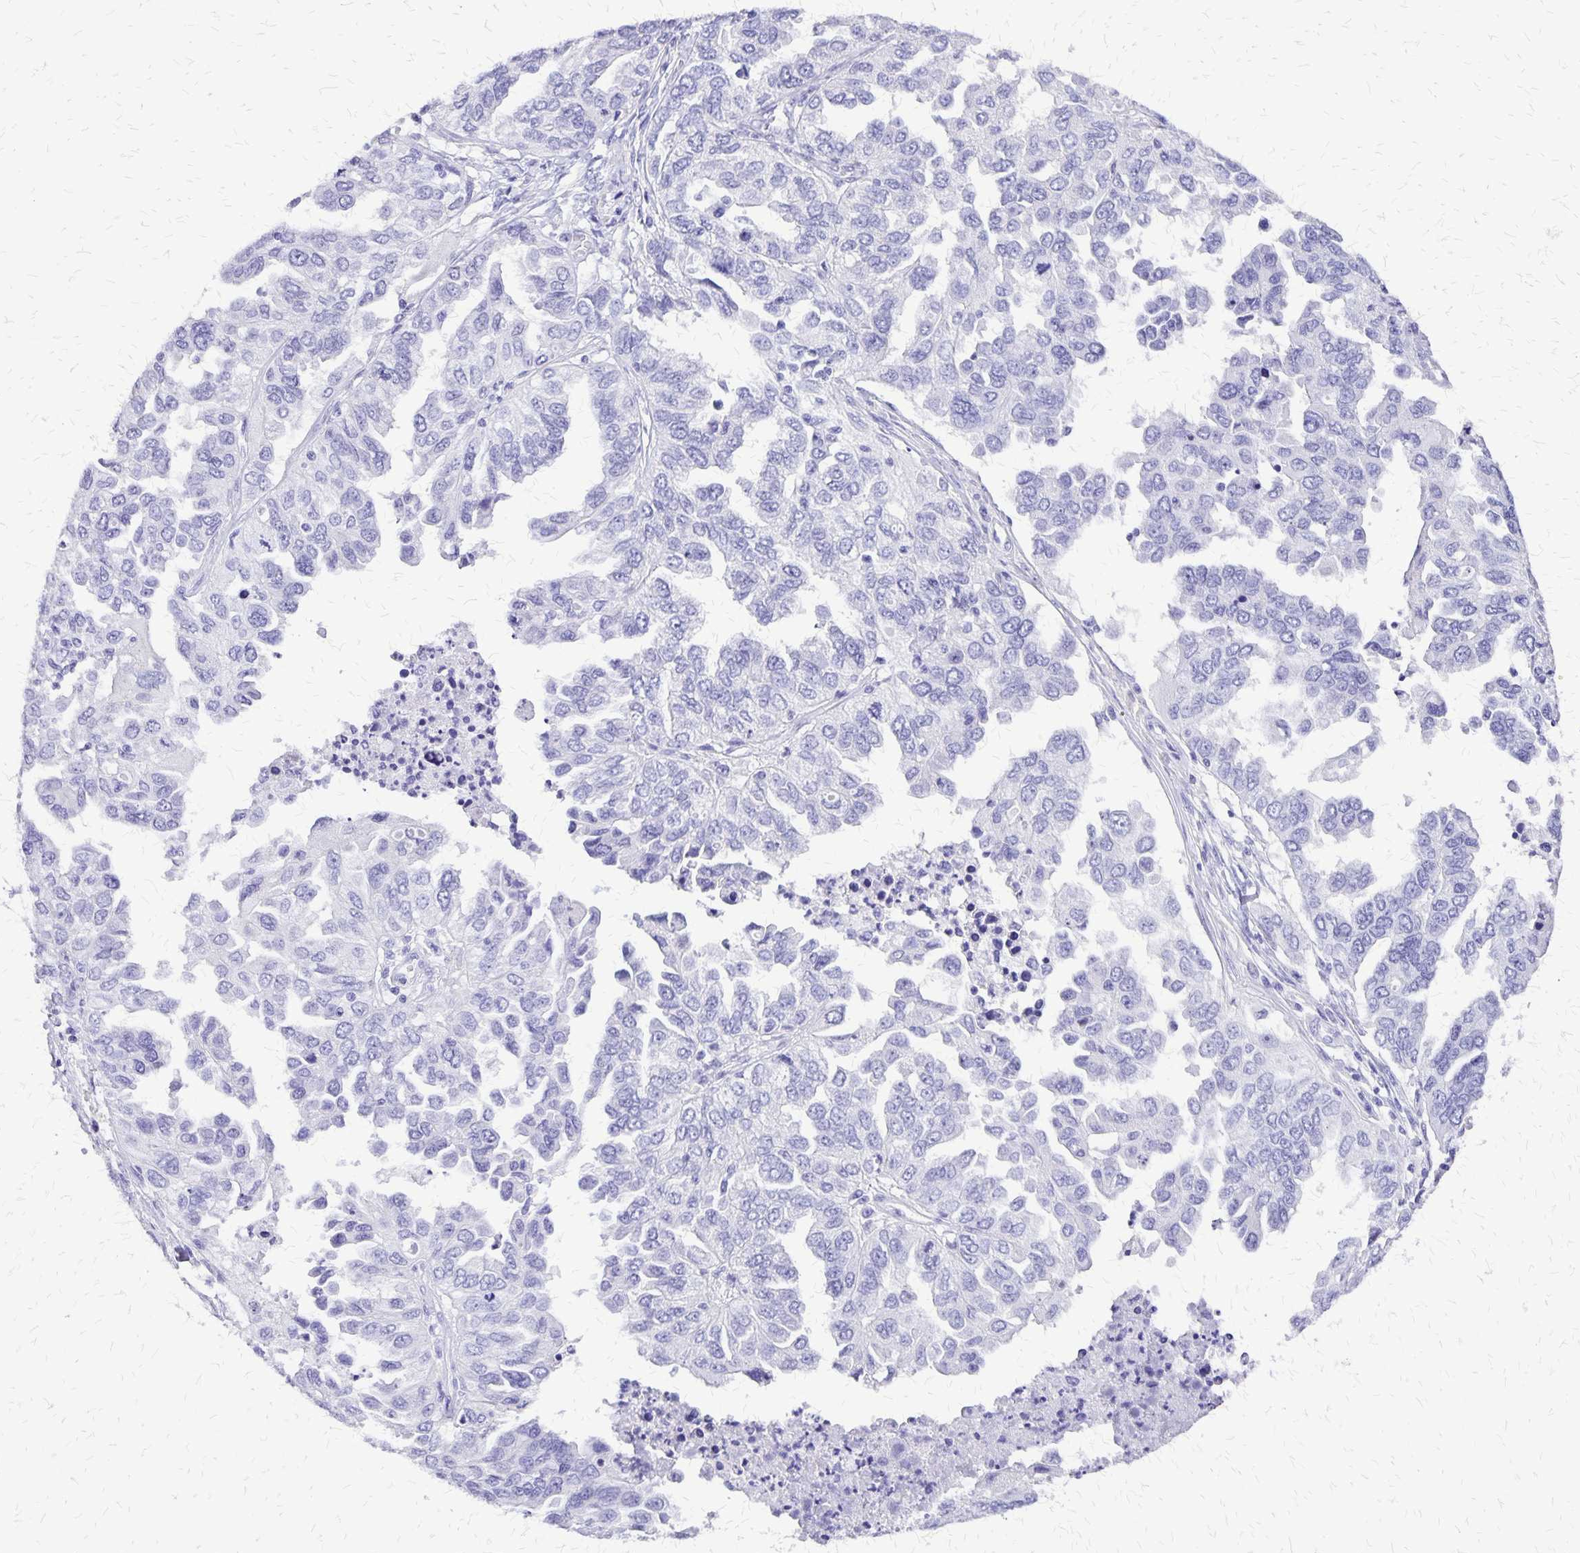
{"staining": {"intensity": "negative", "quantity": "none", "location": "none"}, "tissue": "ovarian cancer", "cell_type": "Tumor cells", "image_type": "cancer", "snomed": [{"axis": "morphology", "description": "Cystadenocarcinoma, serous, NOS"}, {"axis": "topography", "description": "Ovary"}], "caption": "DAB immunohistochemical staining of ovarian serous cystadenocarcinoma reveals no significant staining in tumor cells.", "gene": "SLC13A2", "patient": {"sex": "female", "age": 53}}